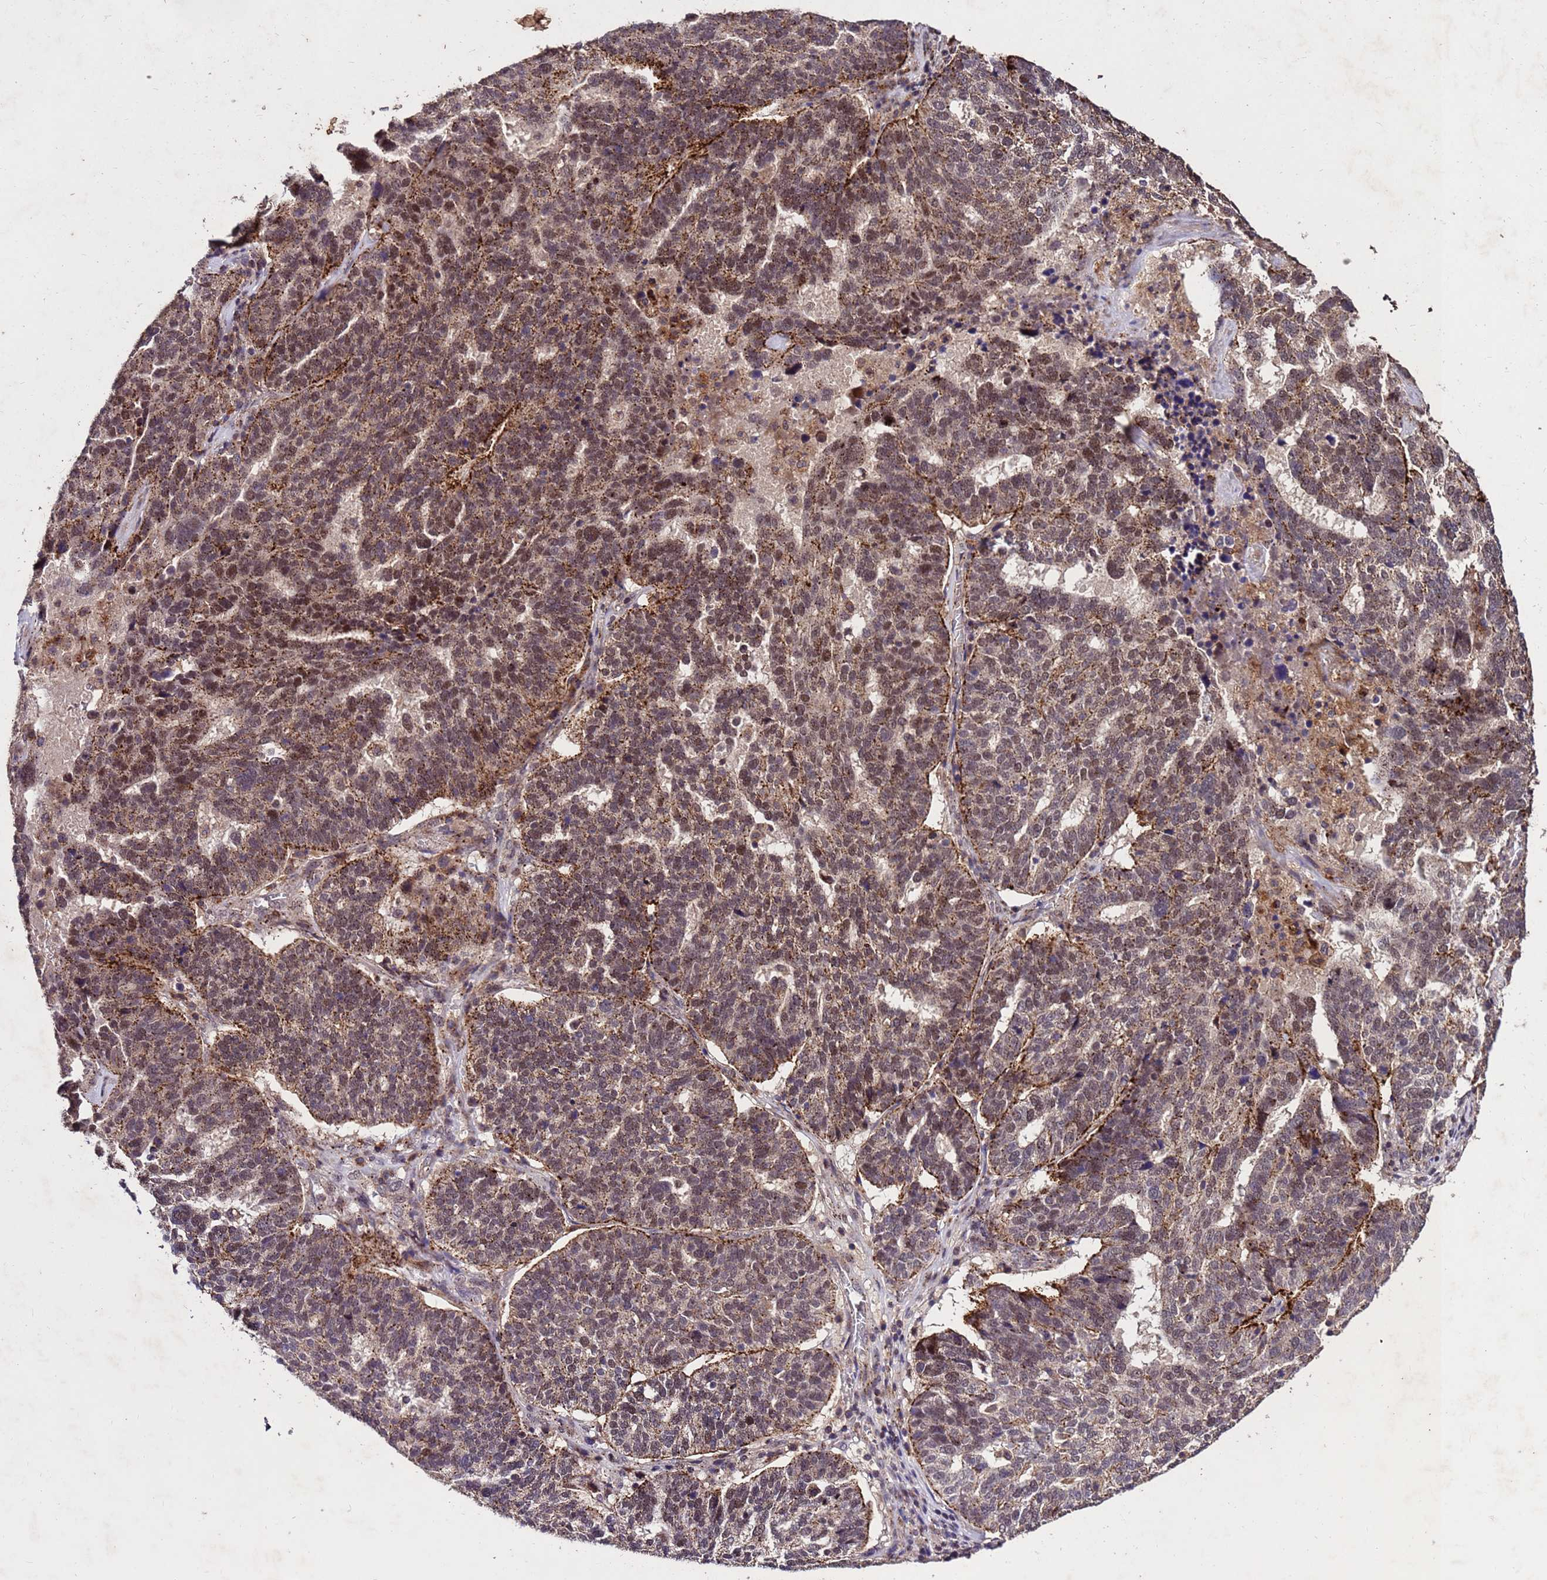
{"staining": {"intensity": "moderate", "quantity": ">75%", "location": "cytoplasmic/membranous,nuclear"}, "tissue": "ovarian cancer", "cell_type": "Tumor cells", "image_type": "cancer", "snomed": [{"axis": "morphology", "description": "Cystadenocarcinoma, serous, NOS"}, {"axis": "topography", "description": "Ovary"}], "caption": "High-power microscopy captured an immunohistochemistry micrograph of ovarian serous cystadenocarcinoma, revealing moderate cytoplasmic/membranous and nuclear expression in about >75% of tumor cells.", "gene": "TOR4A", "patient": {"sex": "female", "age": 59}}